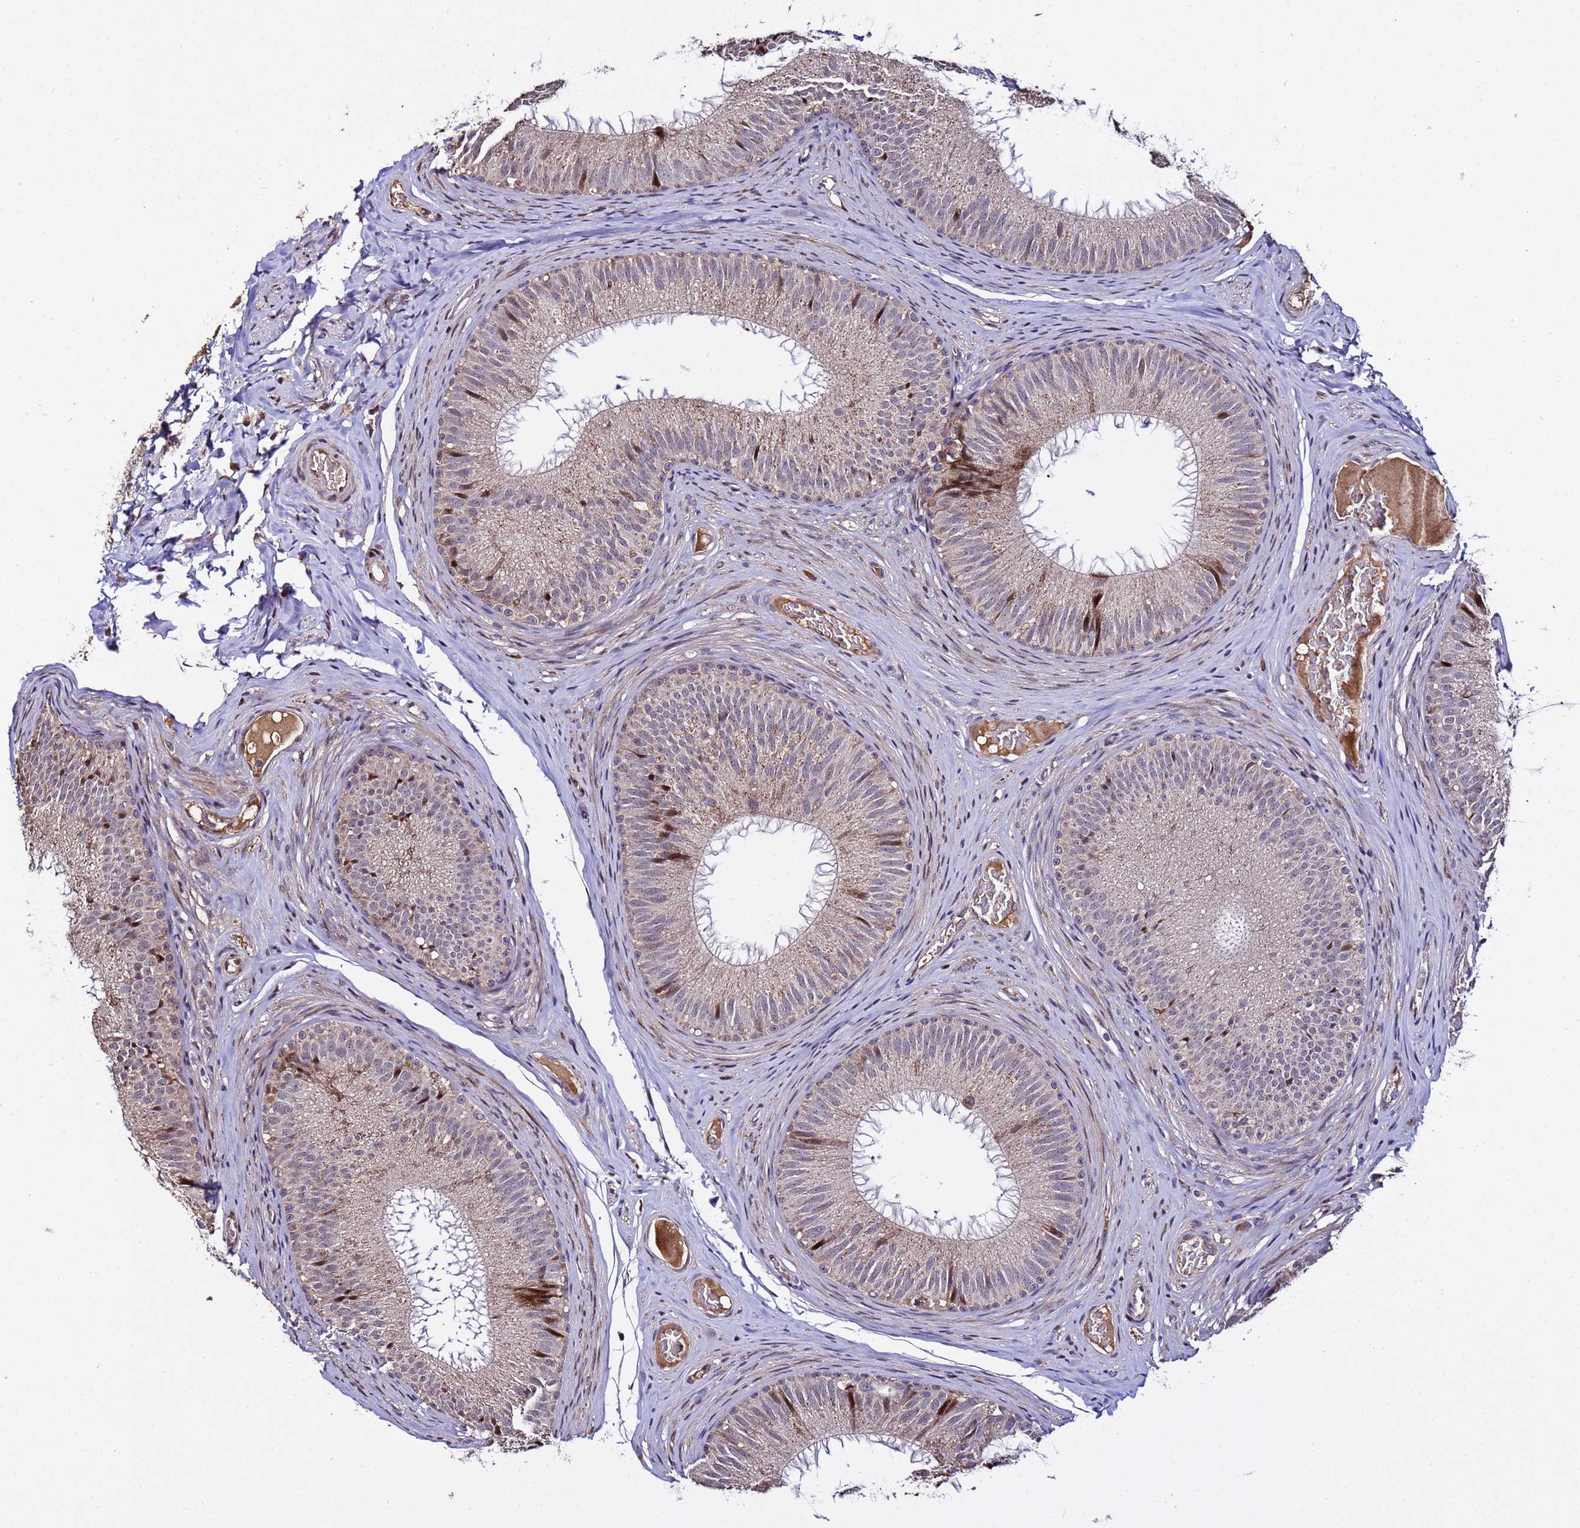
{"staining": {"intensity": "strong", "quantity": "<25%", "location": "nuclear"}, "tissue": "epididymis", "cell_type": "Glandular cells", "image_type": "normal", "snomed": [{"axis": "morphology", "description": "Normal tissue, NOS"}, {"axis": "topography", "description": "Epididymis"}], "caption": "Protein staining shows strong nuclear positivity in about <25% of glandular cells in unremarkable epididymis.", "gene": "WNK4", "patient": {"sex": "male", "age": 34}}